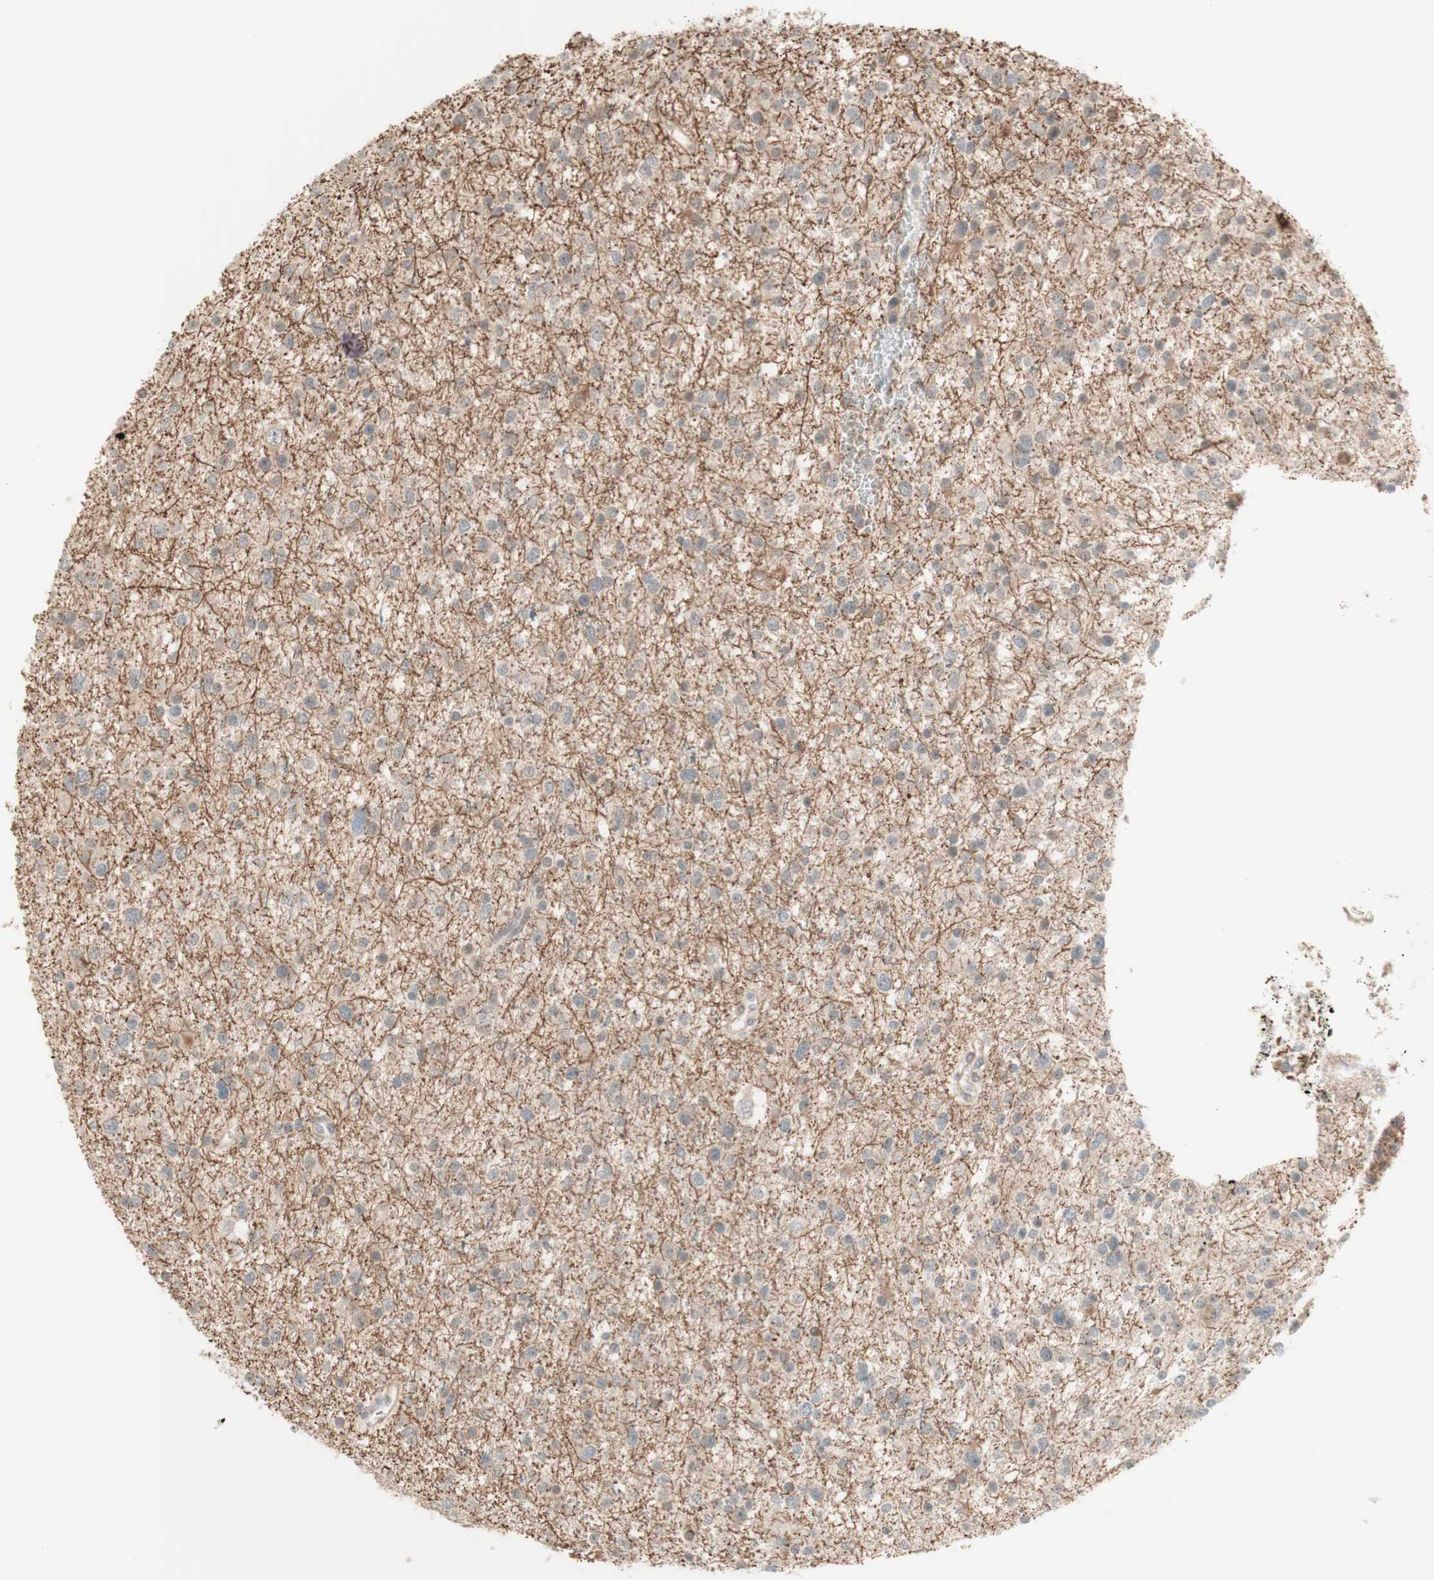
{"staining": {"intensity": "negative", "quantity": "none", "location": "none"}, "tissue": "glioma", "cell_type": "Tumor cells", "image_type": "cancer", "snomed": [{"axis": "morphology", "description": "Glioma, malignant, Low grade"}, {"axis": "topography", "description": "Brain"}], "caption": "IHC histopathology image of neoplastic tissue: glioma stained with DAB exhibits no significant protein expression in tumor cells.", "gene": "PLCD4", "patient": {"sex": "female", "age": 37}}